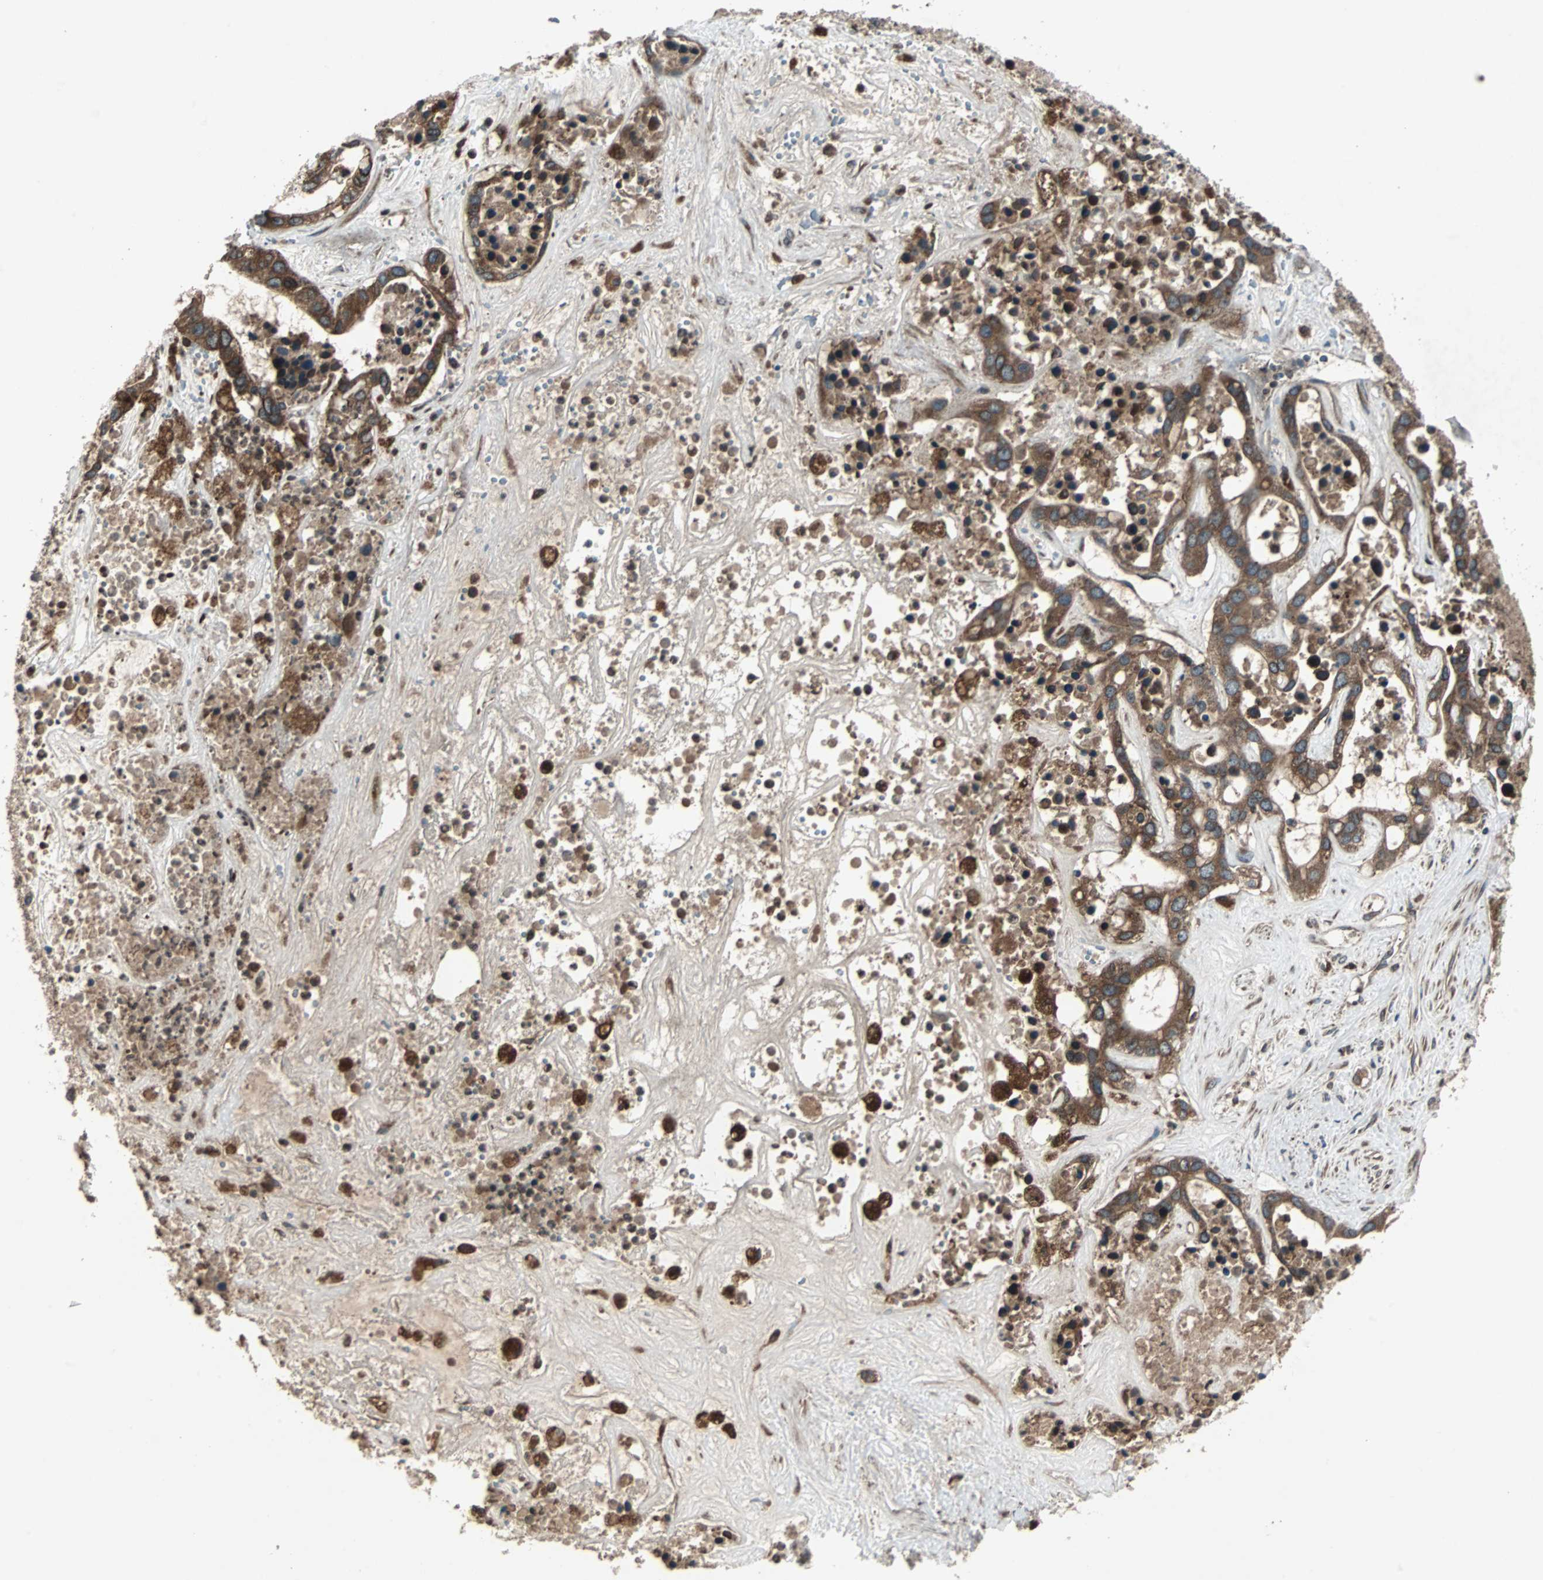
{"staining": {"intensity": "moderate", "quantity": ">75%", "location": "cytoplasmic/membranous"}, "tissue": "liver cancer", "cell_type": "Tumor cells", "image_type": "cancer", "snomed": [{"axis": "morphology", "description": "Cholangiocarcinoma"}, {"axis": "topography", "description": "Liver"}], "caption": "Tumor cells exhibit moderate cytoplasmic/membranous expression in approximately >75% of cells in cholangiocarcinoma (liver).", "gene": "RAB7A", "patient": {"sex": "female", "age": 65}}